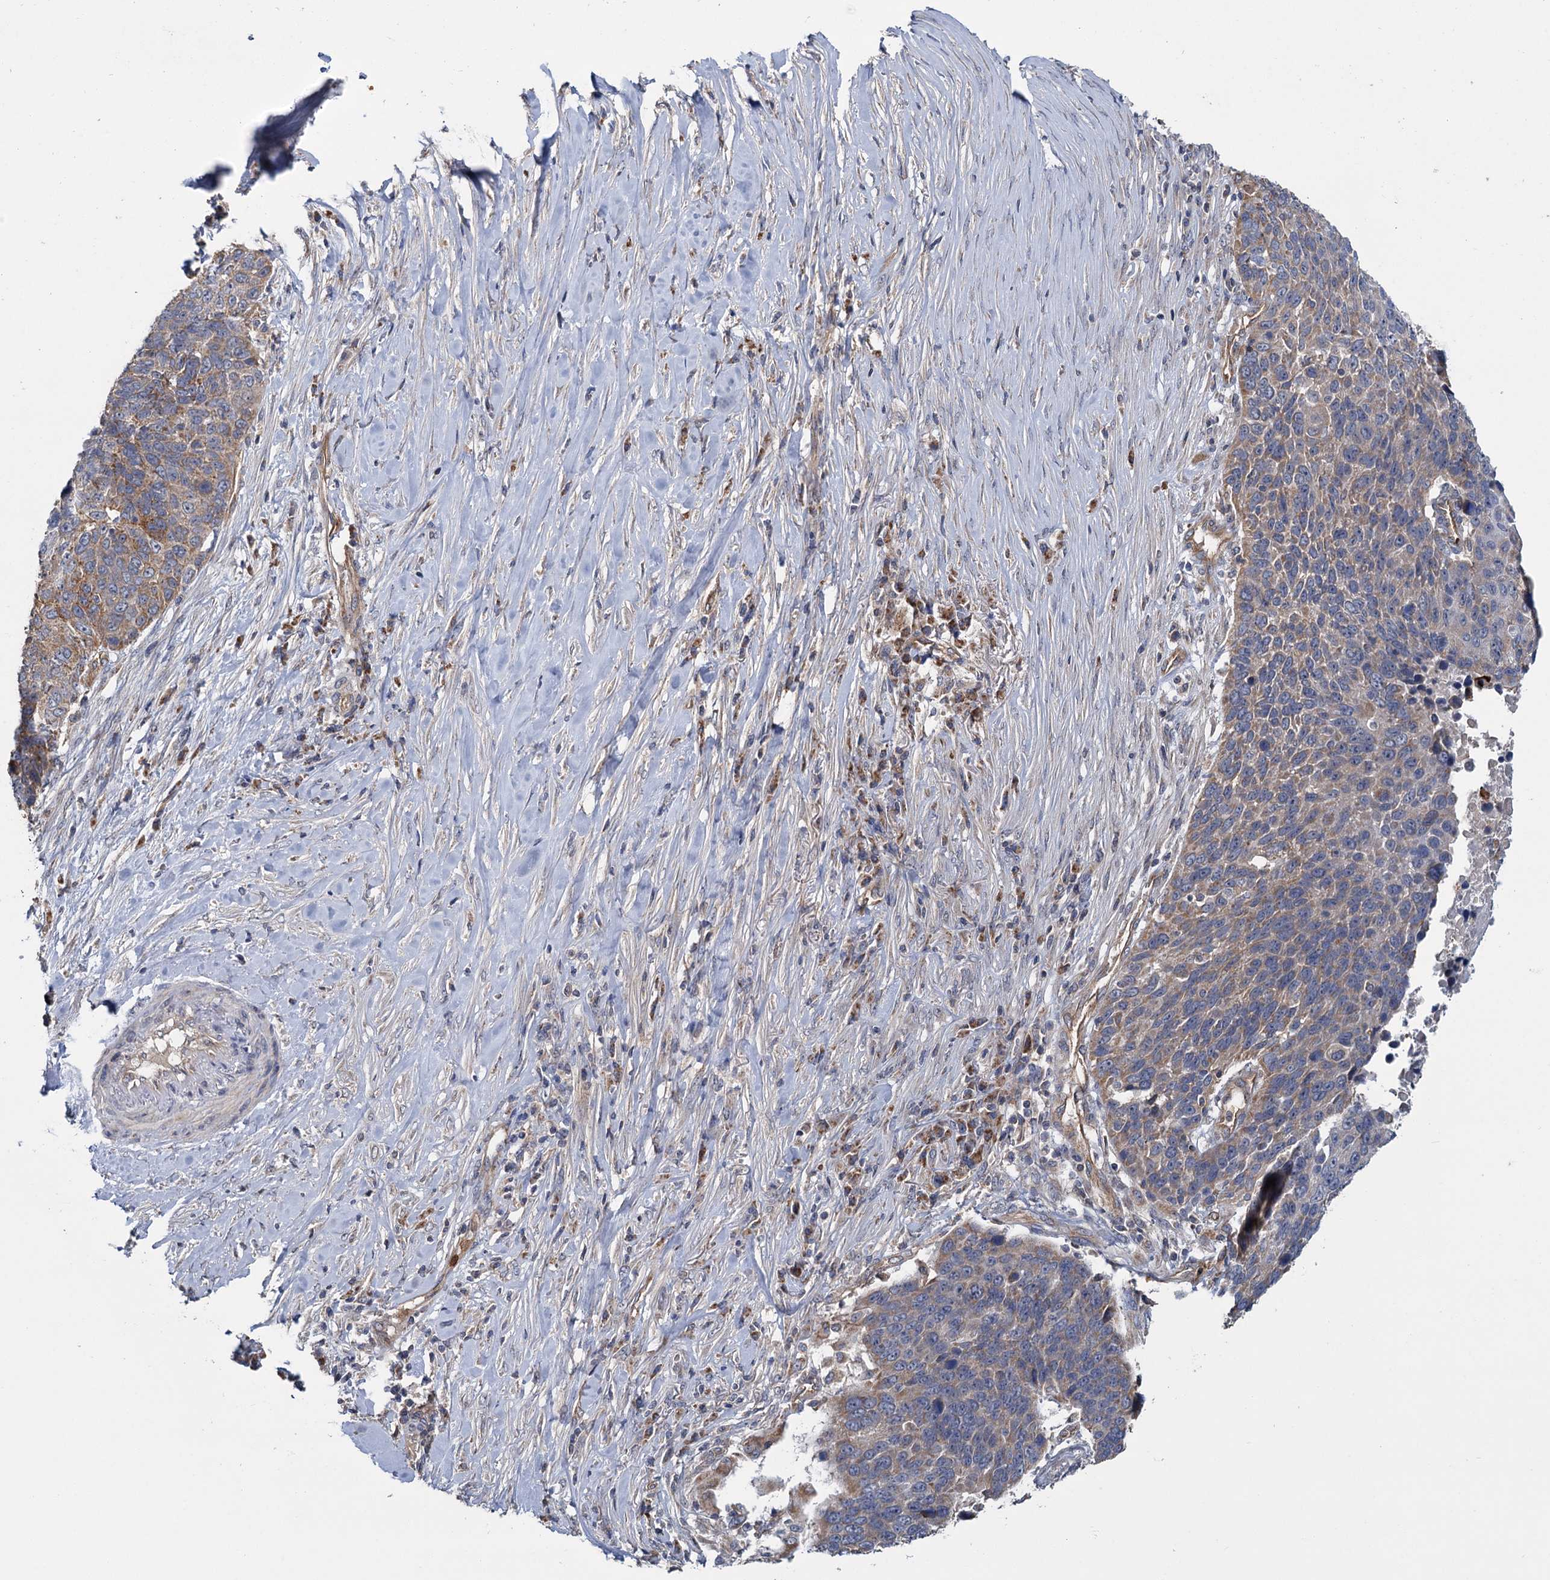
{"staining": {"intensity": "weak", "quantity": "<25%", "location": "cytoplasmic/membranous"}, "tissue": "lung cancer", "cell_type": "Tumor cells", "image_type": "cancer", "snomed": [{"axis": "morphology", "description": "Normal tissue, NOS"}, {"axis": "morphology", "description": "Squamous cell carcinoma, NOS"}, {"axis": "topography", "description": "Lymph node"}, {"axis": "topography", "description": "Lung"}], "caption": "The immunohistochemistry (IHC) micrograph has no significant positivity in tumor cells of squamous cell carcinoma (lung) tissue.", "gene": "DYNC2H1", "patient": {"sex": "male", "age": 66}}